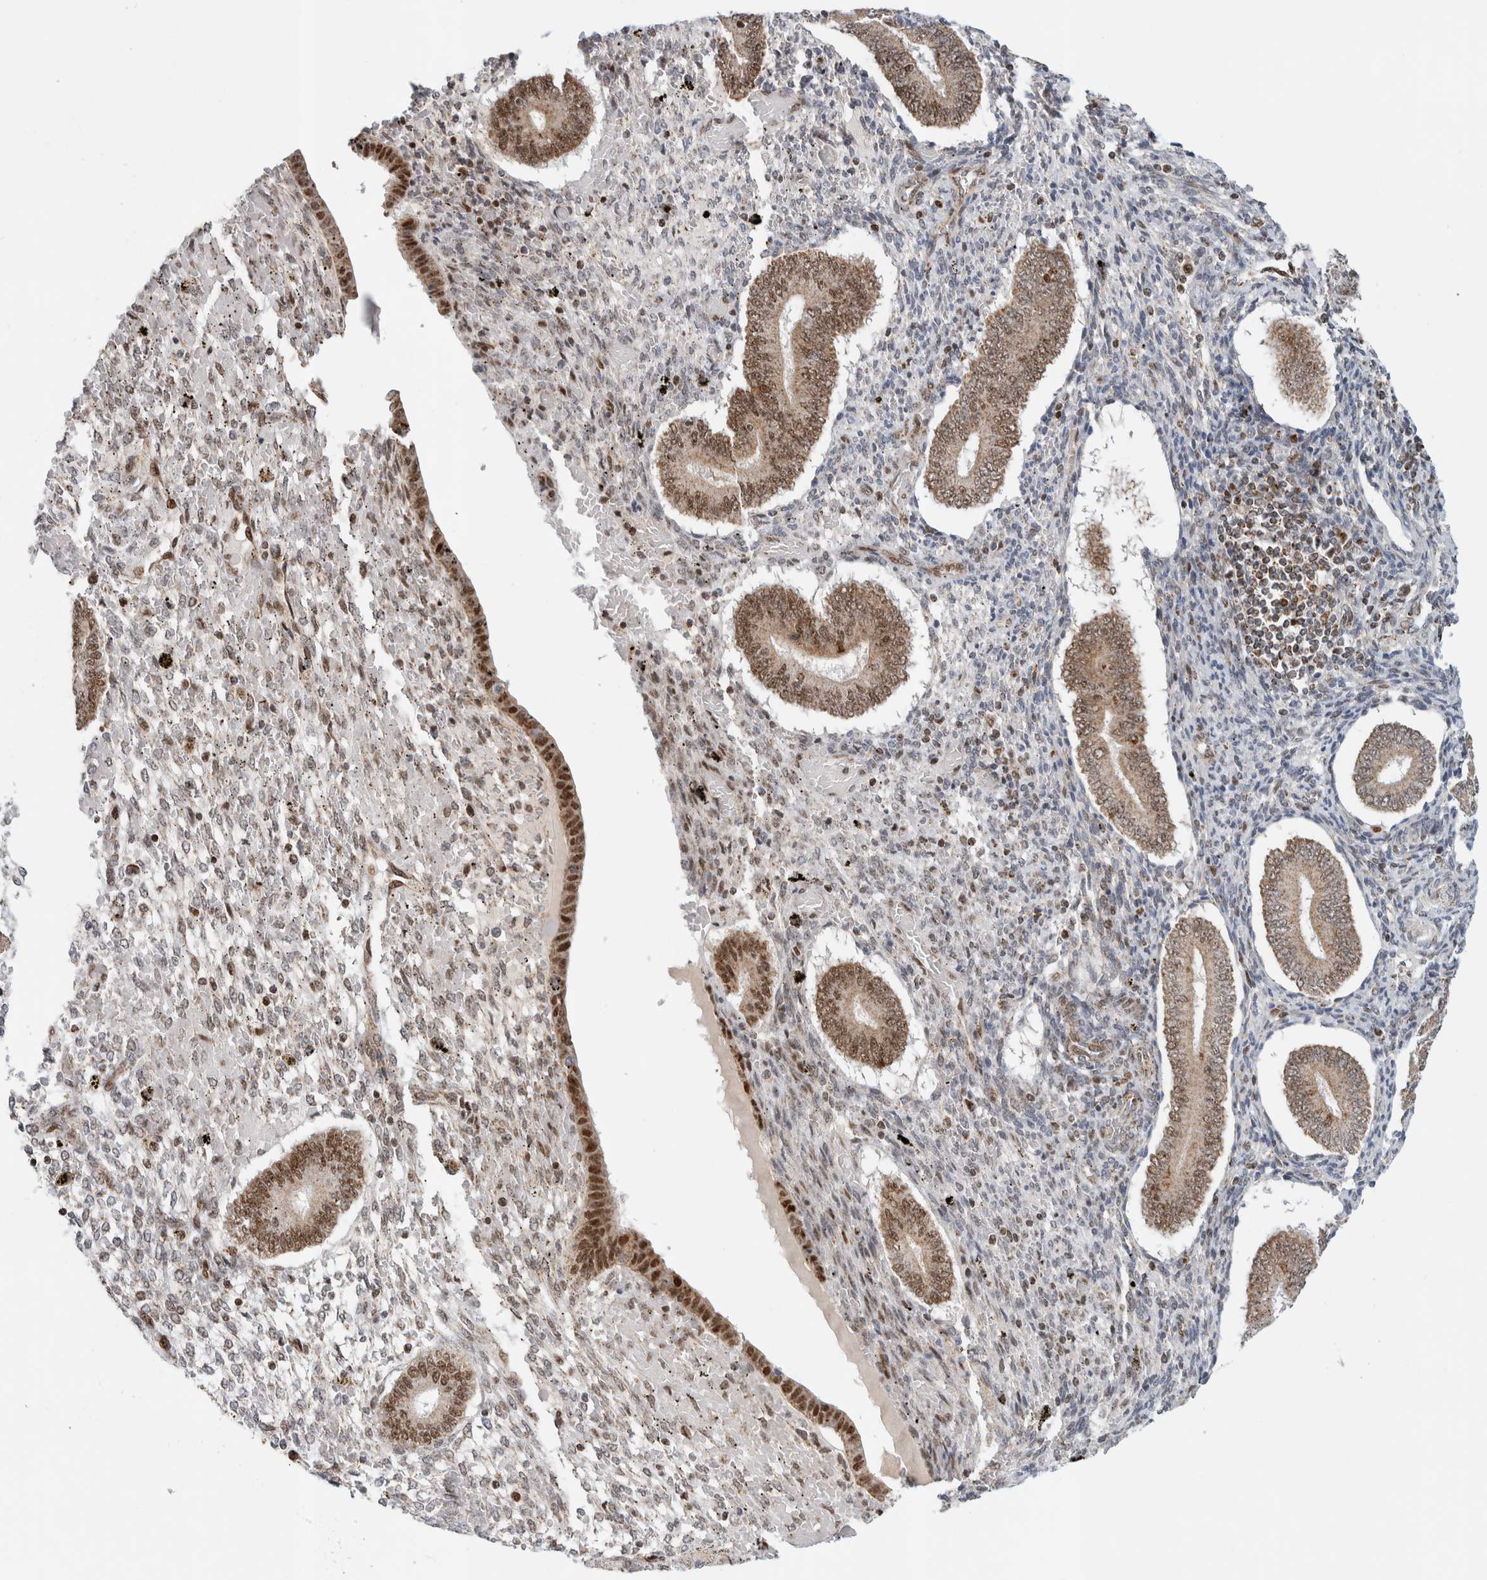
{"staining": {"intensity": "moderate", "quantity": "25%-75%", "location": "nuclear"}, "tissue": "endometrium", "cell_type": "Cells in endometrial stroma", "image_type": "normal", "snomed": [{"axis": "morphology", "description": "Normal tissue, NOS"}, {"axis": "topography", "description": "Endometrium"}], "caption": "Immunohistochemical staining of unremarkable human endometrium shows medium levels of moderate nuclear positivity in about 25%-75% of cells in endometrial stroma.", "gene": "TSPAN32", "patient": {"sex": "female", "age": 42}}